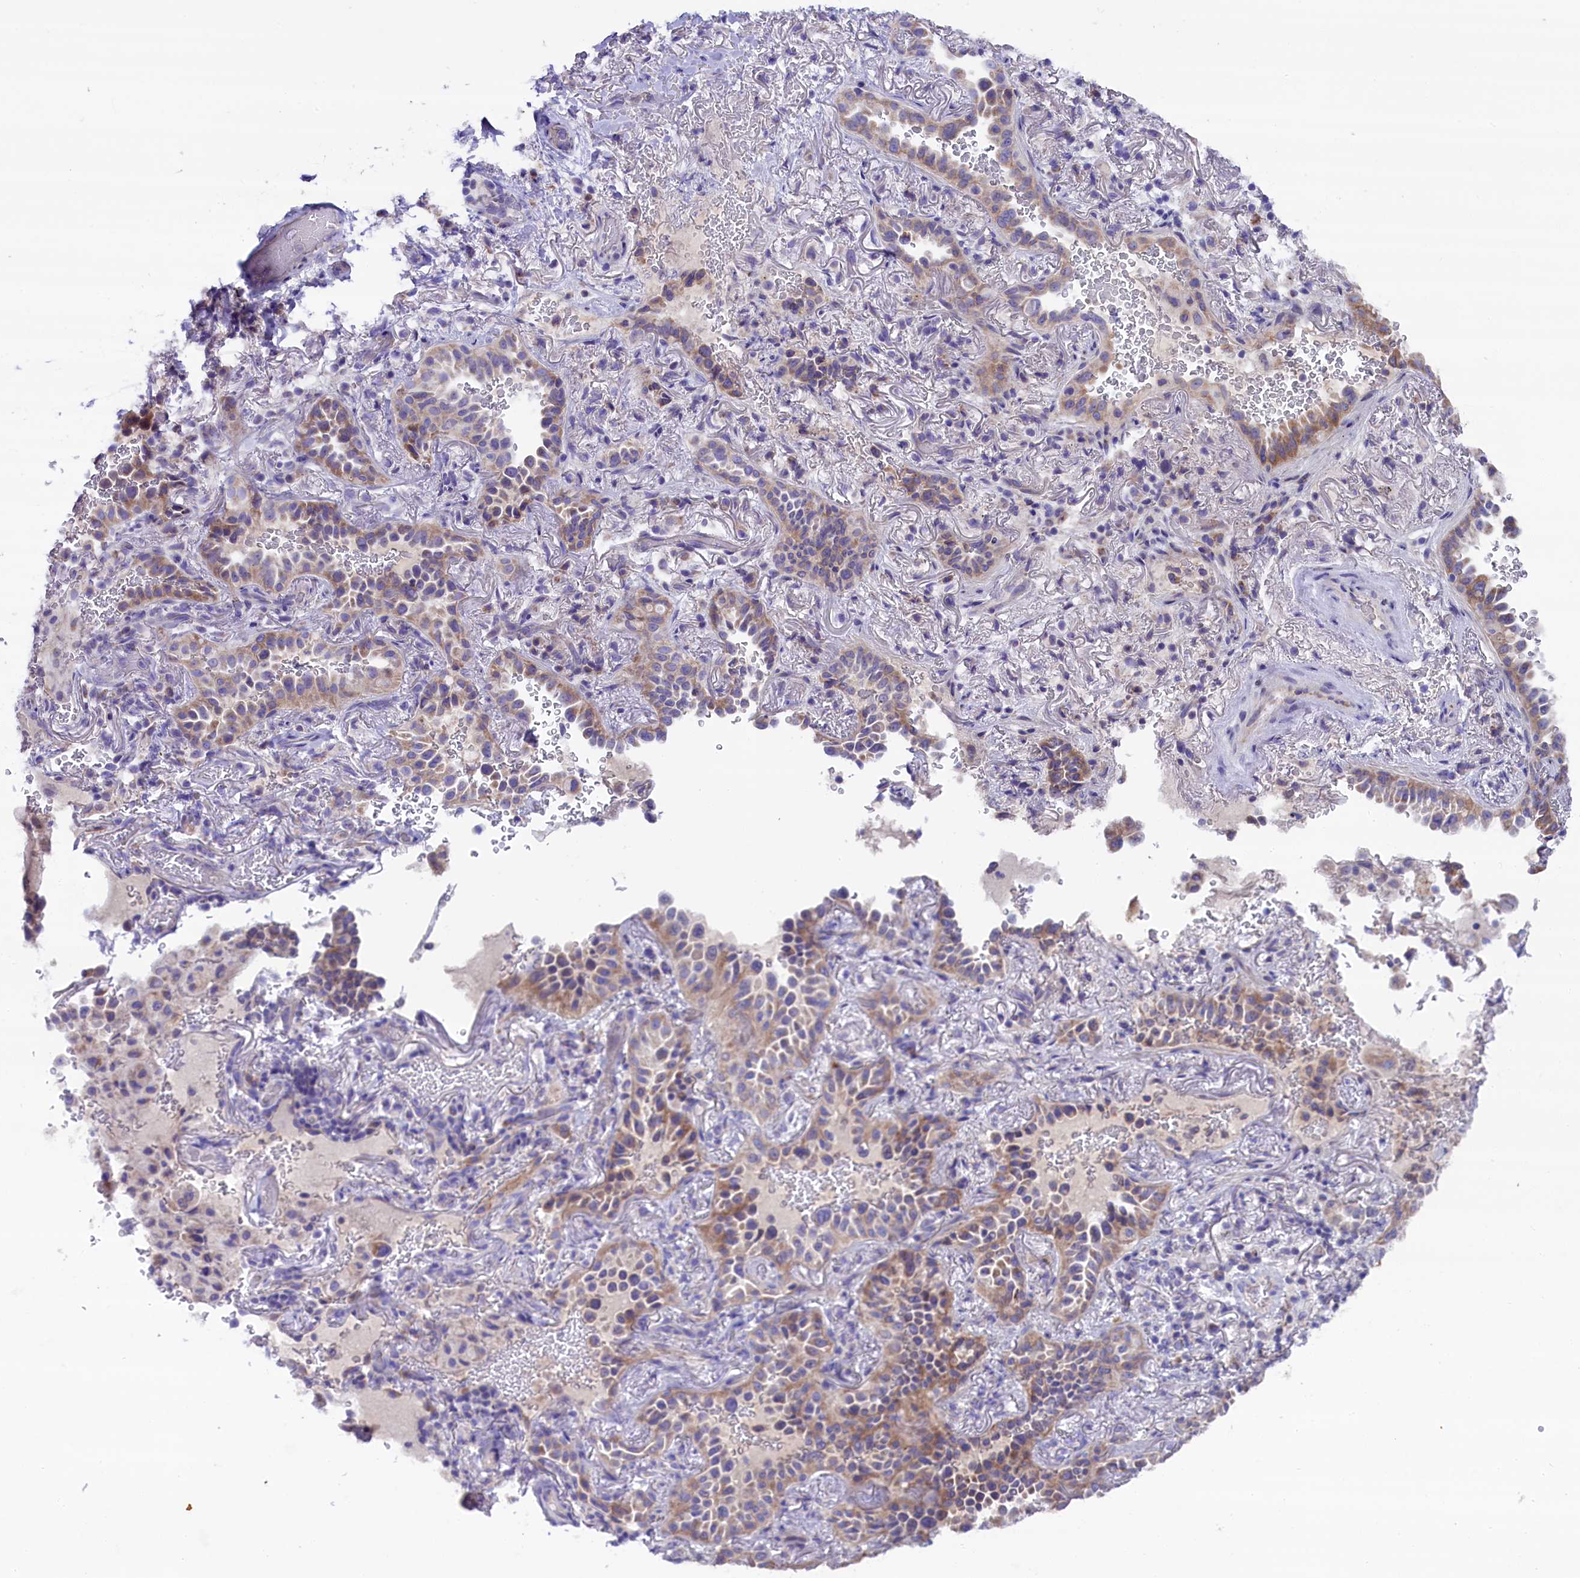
{"staining": {"intensity": "weak", "quantity": ">75%", "location": "cytoplasmic/membranous"}, "tissue": "lung cancer", "cell_type": "Tumor cells", "image_type": "cancer", "snomed": [{"axis": "morphology", "description": "Adenocarcinoma, NOS"}, {"axis": "topography", "description": "Lung"}], "caption": "Brown immunohistochemical staining in lung adenocarcinoma displays weak cytoplasmic/membranous positivity in approximately >75% of tumor cells.", "gene": "ZSWIM1", "patient": {"sex": "female", "age": 69}}